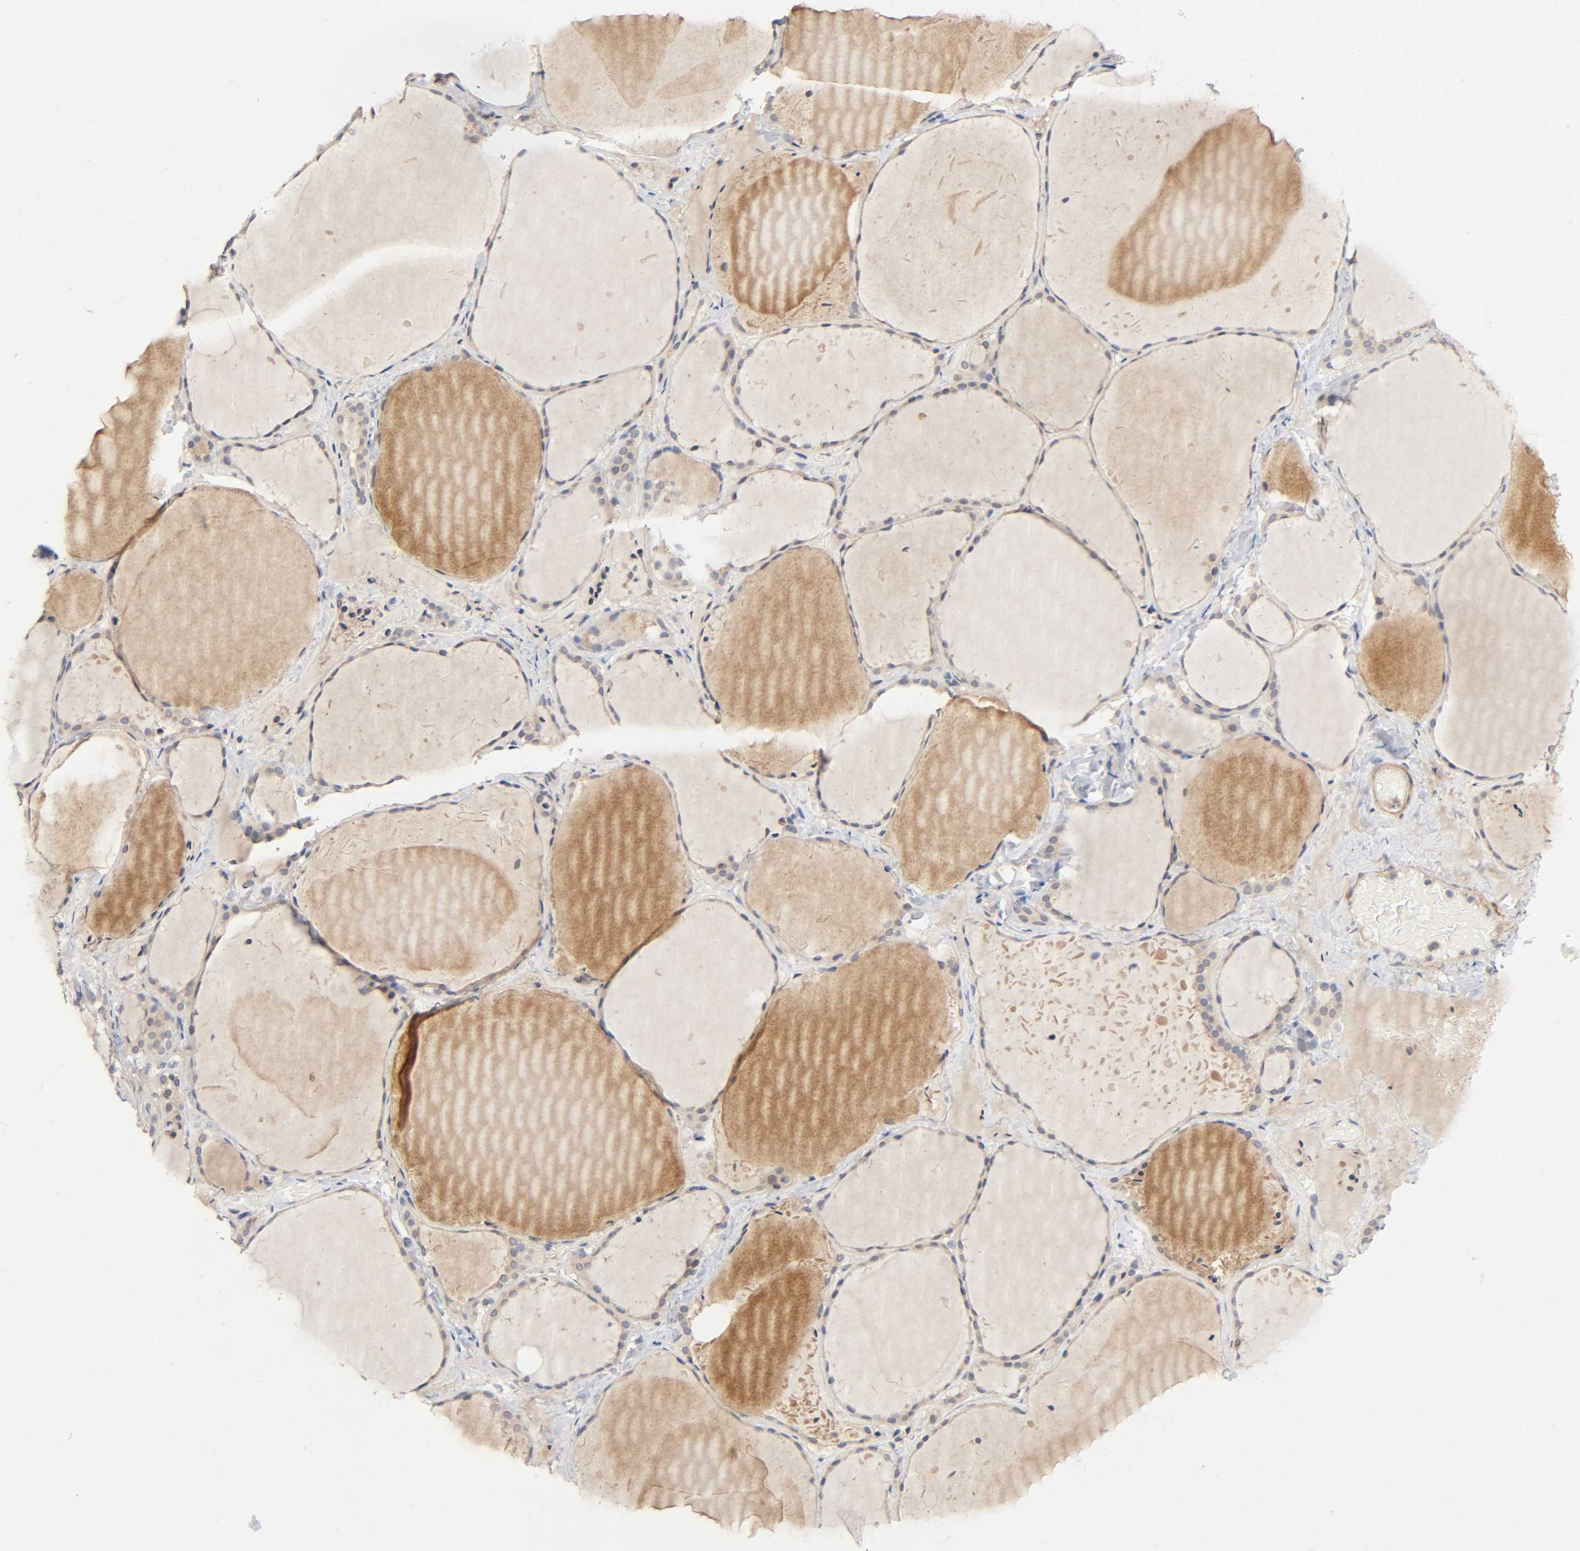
{"staining": {"intensity": "moderate", "quantity": ">75%", "location": "cytoplasmic/membranous"}, "tissue": "thyroid gland", "cell_type": "Glandular cells", "image_type": "normal", "snomed": [{"axis": "morphology", "description": "Normal tissue, NOS"}, {"axis": "topography", "description": "Thyroid gland"}], "caption": "Immunohistochemical staining of unremarkable human thyroid gland exhibits moderate cytoplasmic/membranous protein expression in approximately >75% of glandular cells.", "gene": "CPB2", "patient": {"sex": "female", "age": 22}}